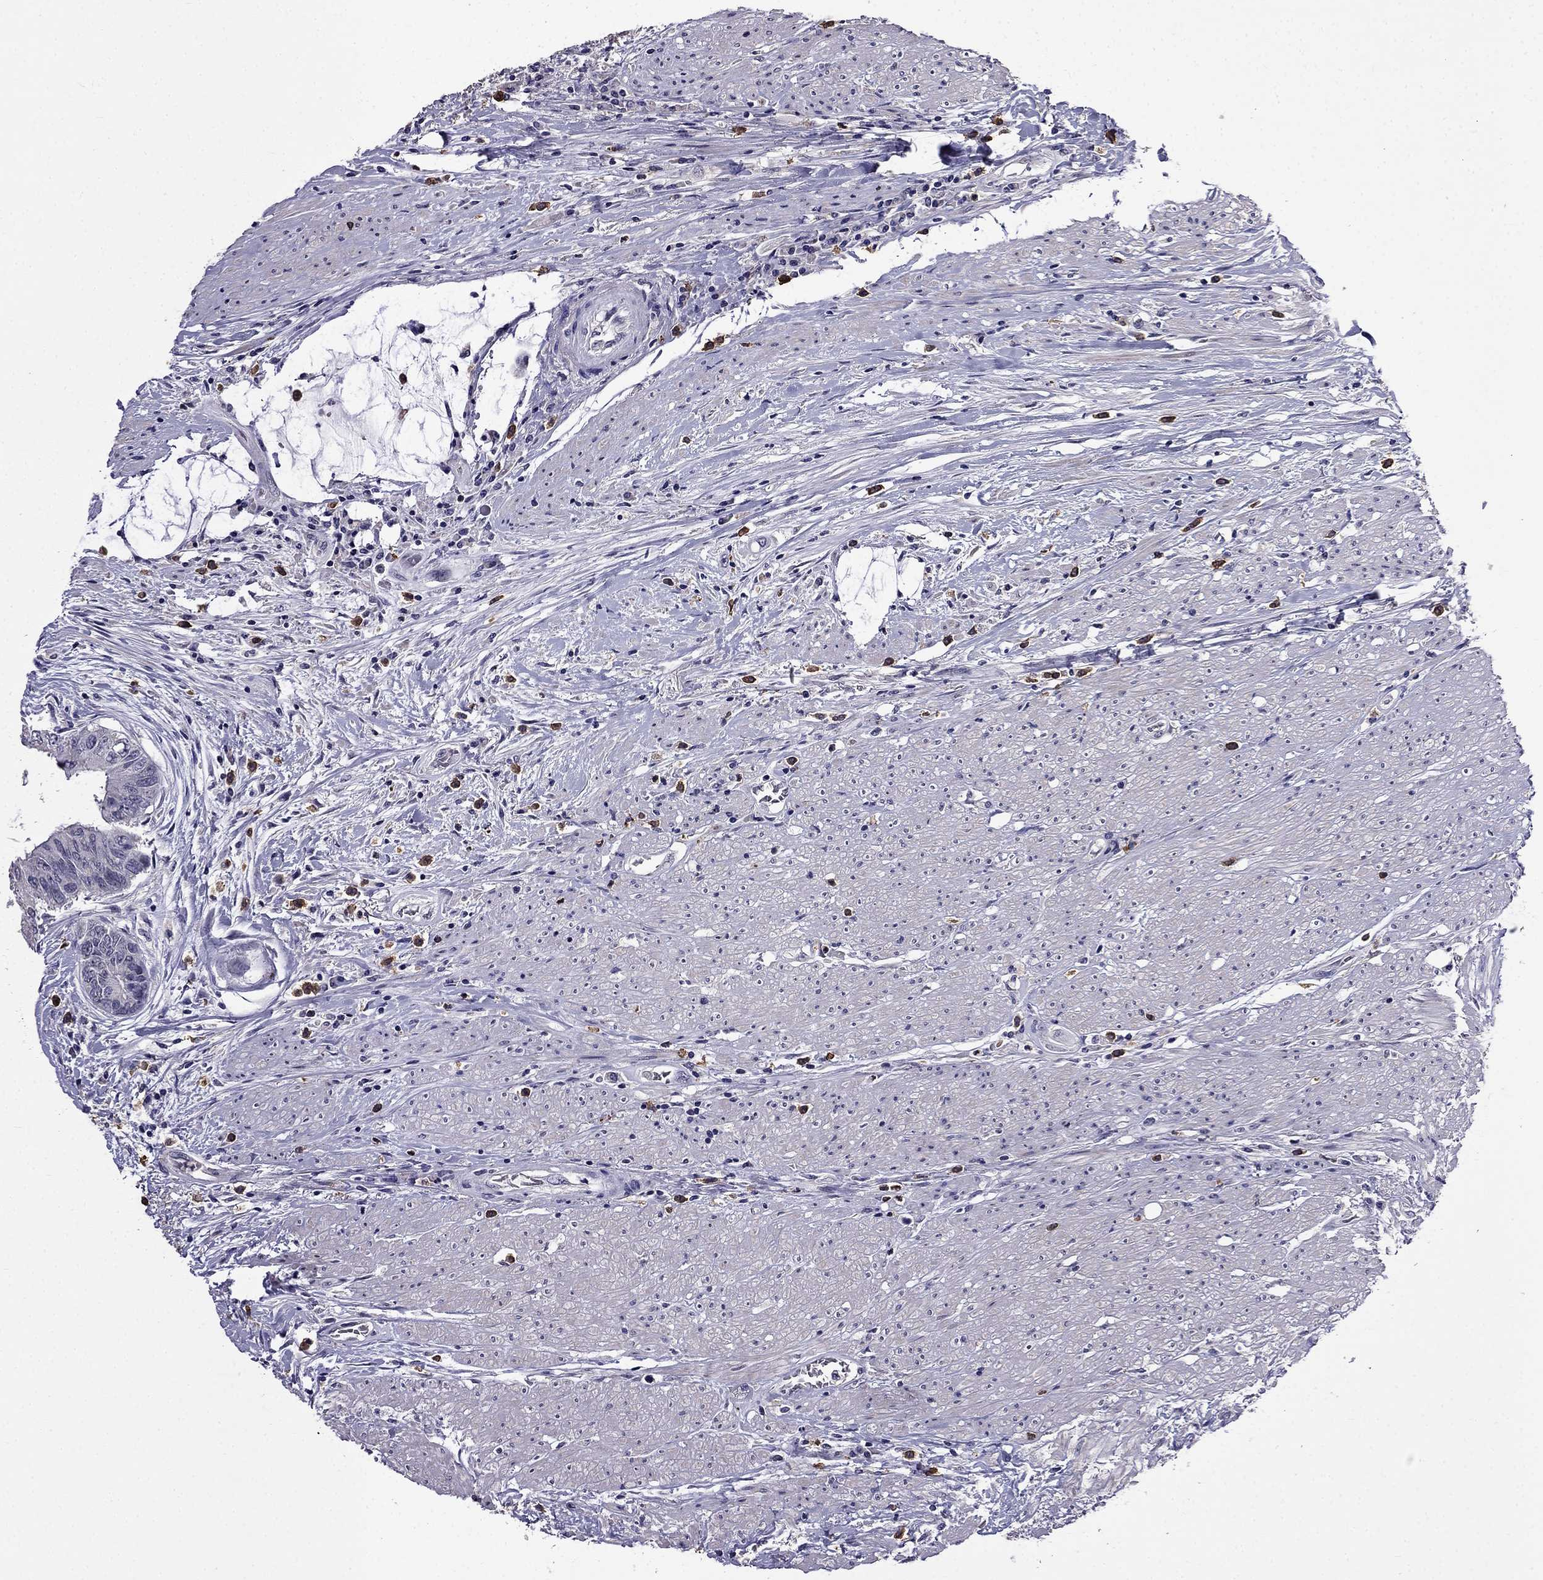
{"staining": {"intensity": "negative", "quantity": "none", "location": "none"}, "tissue": "colorectal cancer", "cell_type": "Tumor cells", "image_type": "cancer", "snomed": [{"axis": "morphology", "description": "Adenocarcinoma, NOS"}, {"axis": "topography", "description": "Rectum"}], "caption": "Colorectal adenocarcinoma was stained to show a protein in brown. There is no significant positivity in tumor cells. The staining was performed using DAB to visualize the protein expression in brown, while the nuclei were stained in blue with hematoxylin (Magnification: 20x).", "gene": "AQP9", "patient": {"sex": "male", "age": 59}}